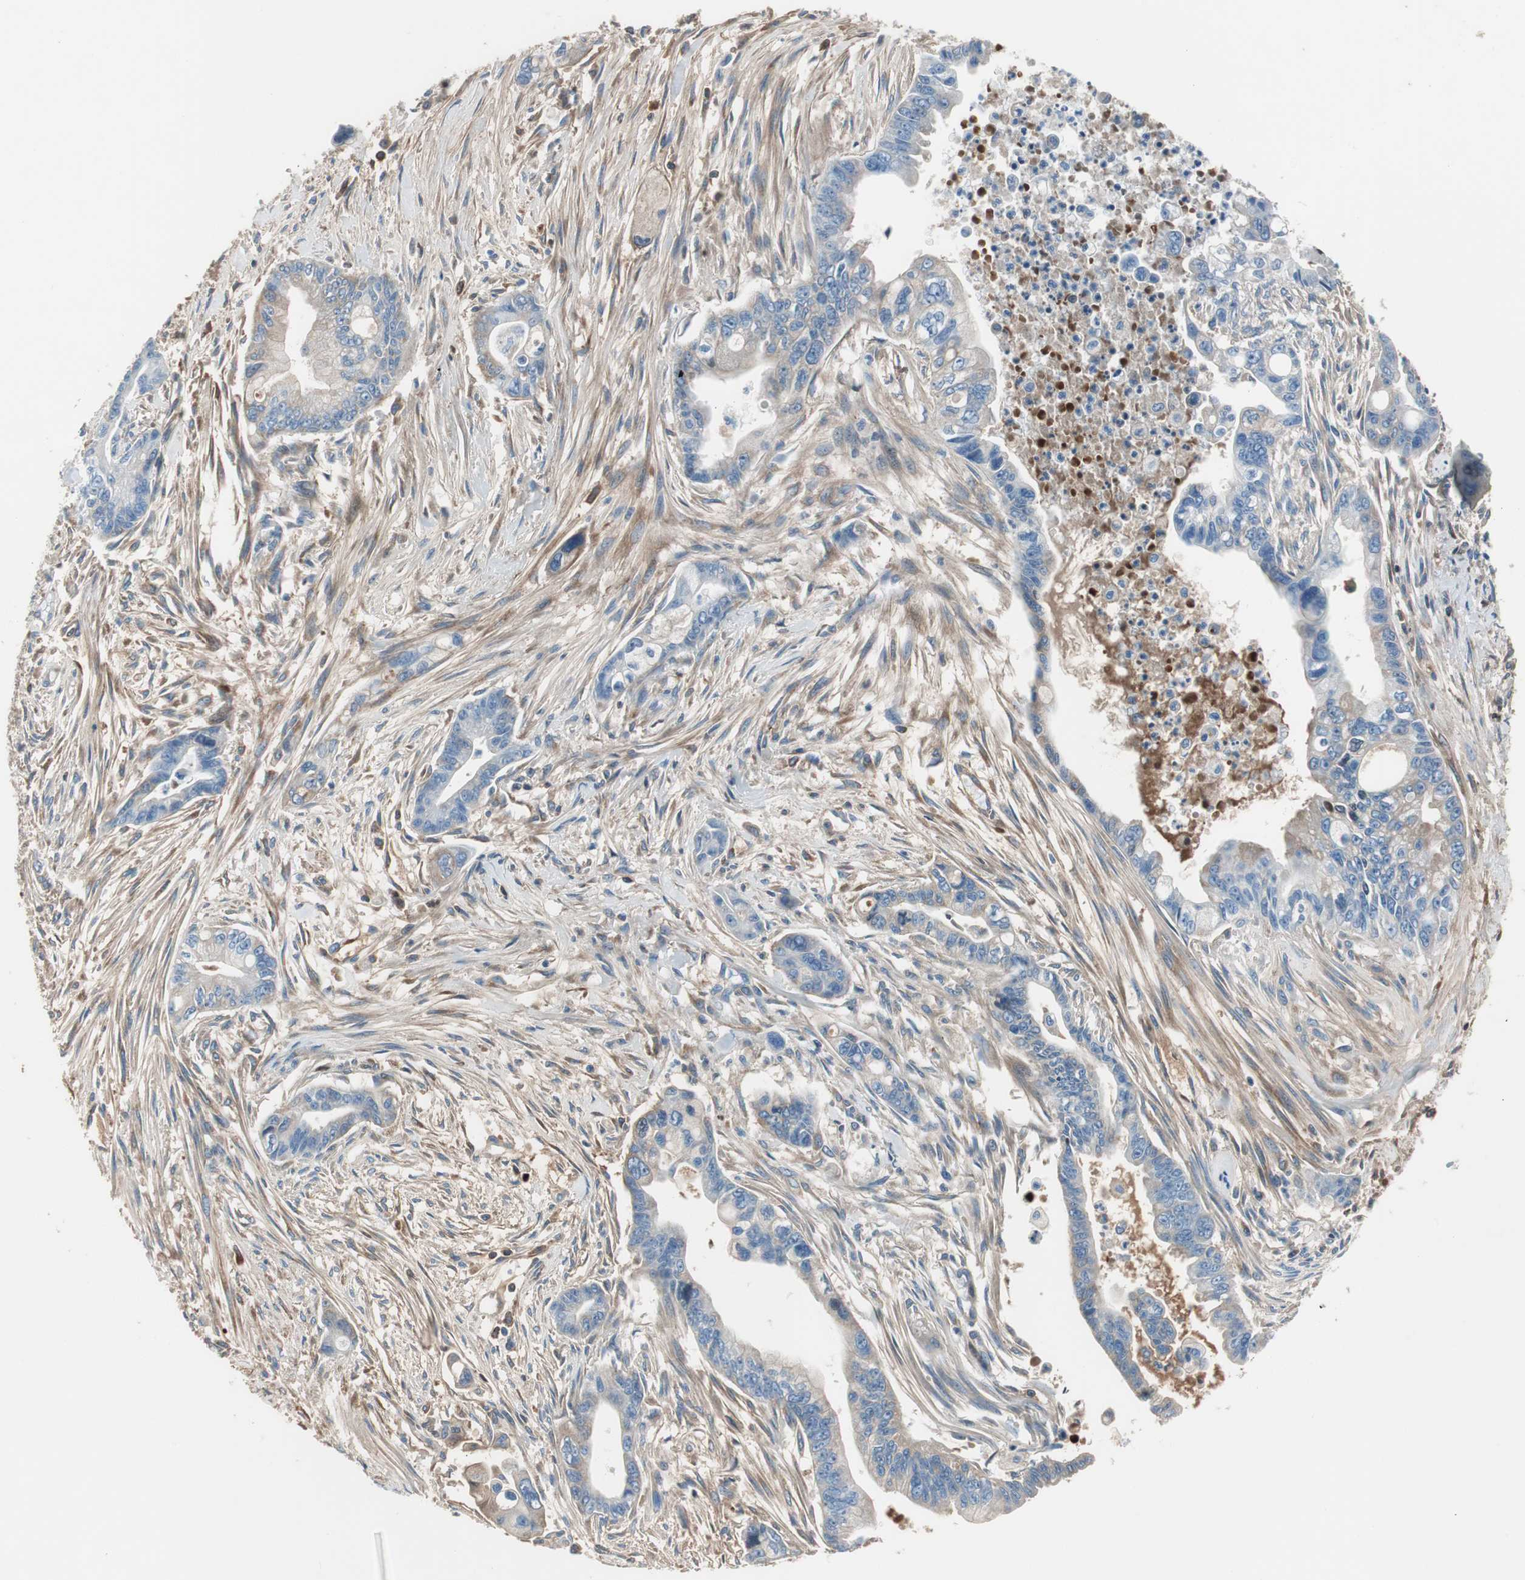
{"staining": {"intensity": "weak", "quantity": "<25%", "location": "cytoplasmic/membranous"}, "tissue": "pancreatic cancer", "cell_type": "Tumor cells", "image_type": "cancer", "snomed": [{"axis": "morphology", "description": "Adenocarcinoma, NOS"}, {"axis": "topography", "description": "Pancreas"}], "caption": "Pancreatic adenocarcinoma was stained to show a protein in brown. There is no significant expression in tumor cells.", "gene": "SERPINF1", "patient": {"sex": "male", "age": 70}}